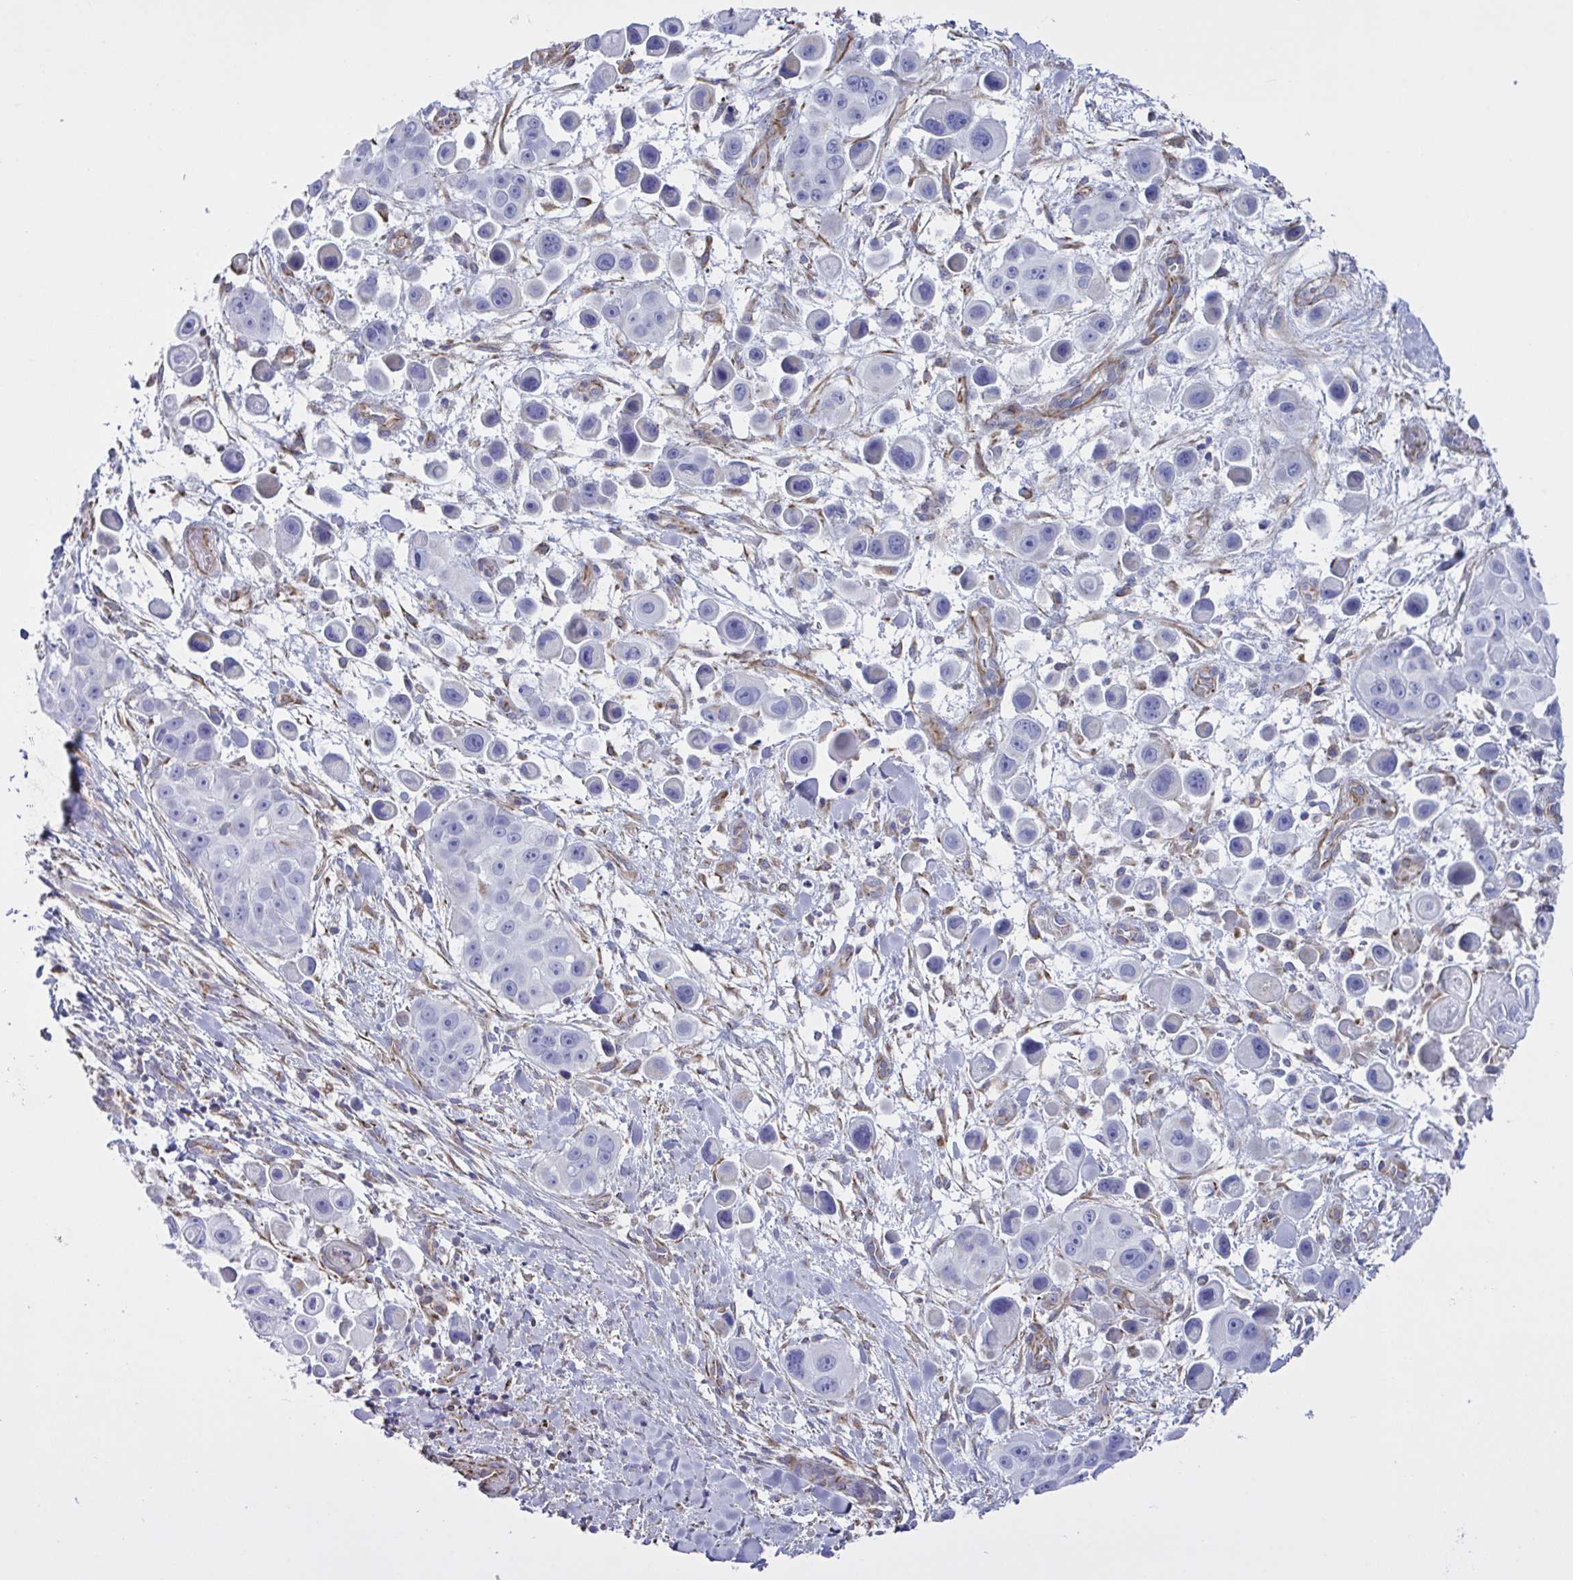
{"staining": {"intensity": "negative", "quantity": "none", "location": "none"}, "tissue": "skin cancer", "cell_type": "Tumor cells", "image_type": "cancer", "snomed": [{"axis": "morphology", "description": "Squamous cell carcinoma, NOS"}, {"axis": "topography", "description": "Skin"}], "caption": "The image demonstrates no staining of tumor cells in skin cancer. (Immunohistochemistry, brightfield microscopy, high magnification).", "gene": "TMEM86B", "patient": {"sex": "male", "age": 67}}